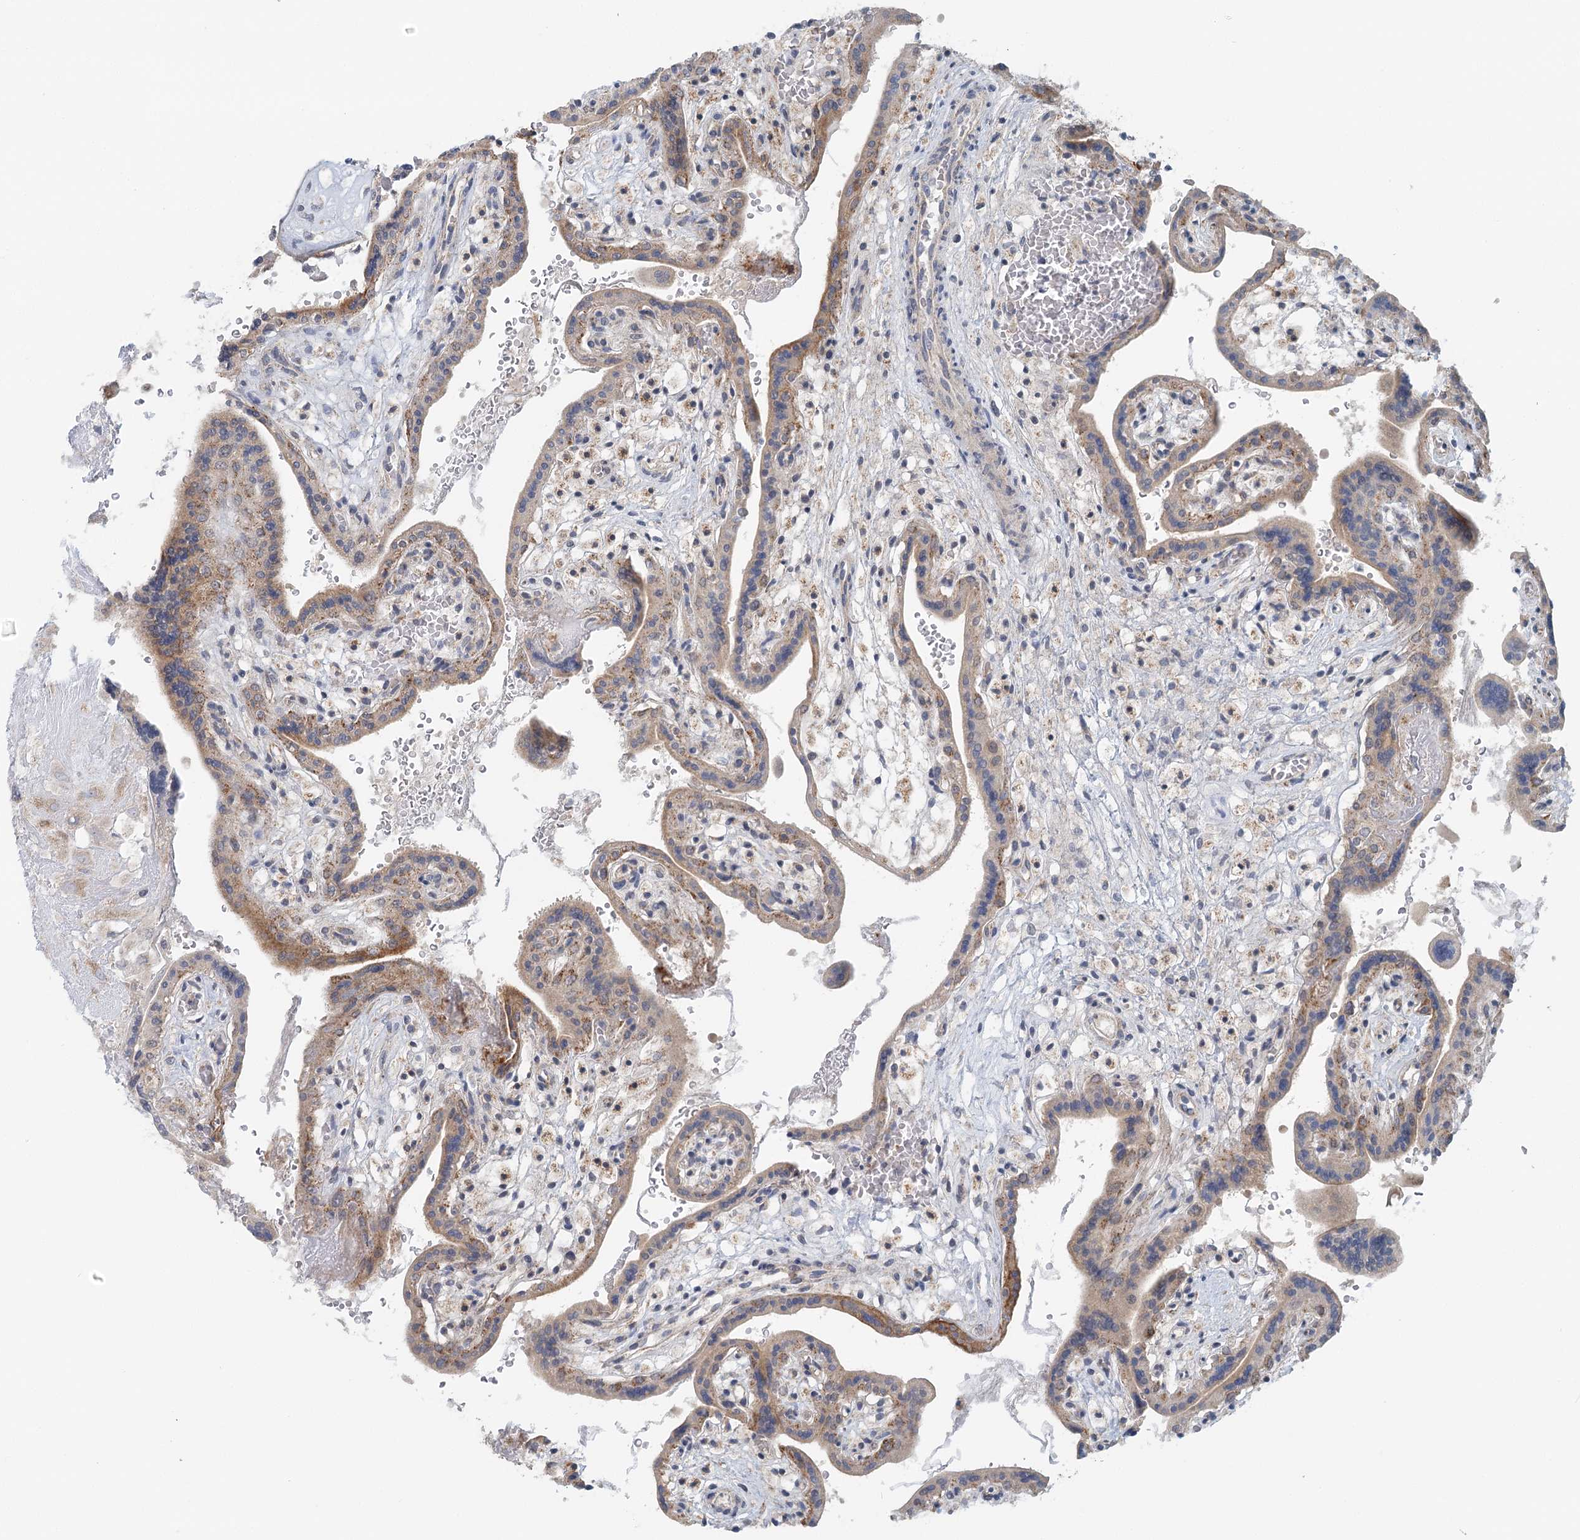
{"staining": {"intensity": "moderate", "quantity": ">75%", "location": "cytoplasmic/membranous"}, "tissue": "placenta", "cell_type": "Trophoblastic cells", "image_type": "normal", "snomed": [{"axis": "morphology", "description": "Normal tissue, NOS"}, {"axis": "topography", "description": "Placenta"}], "caption": "A photomicrograph of human placenta stained for a protein demonstrates moderate cytoplasmic/membranous brown staining in trophoblastic cells. Using DAB (brown) and hematoxylin (blue) stains, captured at high magnification using brightfield microscopy.", "gene": "RNF150", "patient": {"sex": "female", "age": 37}}